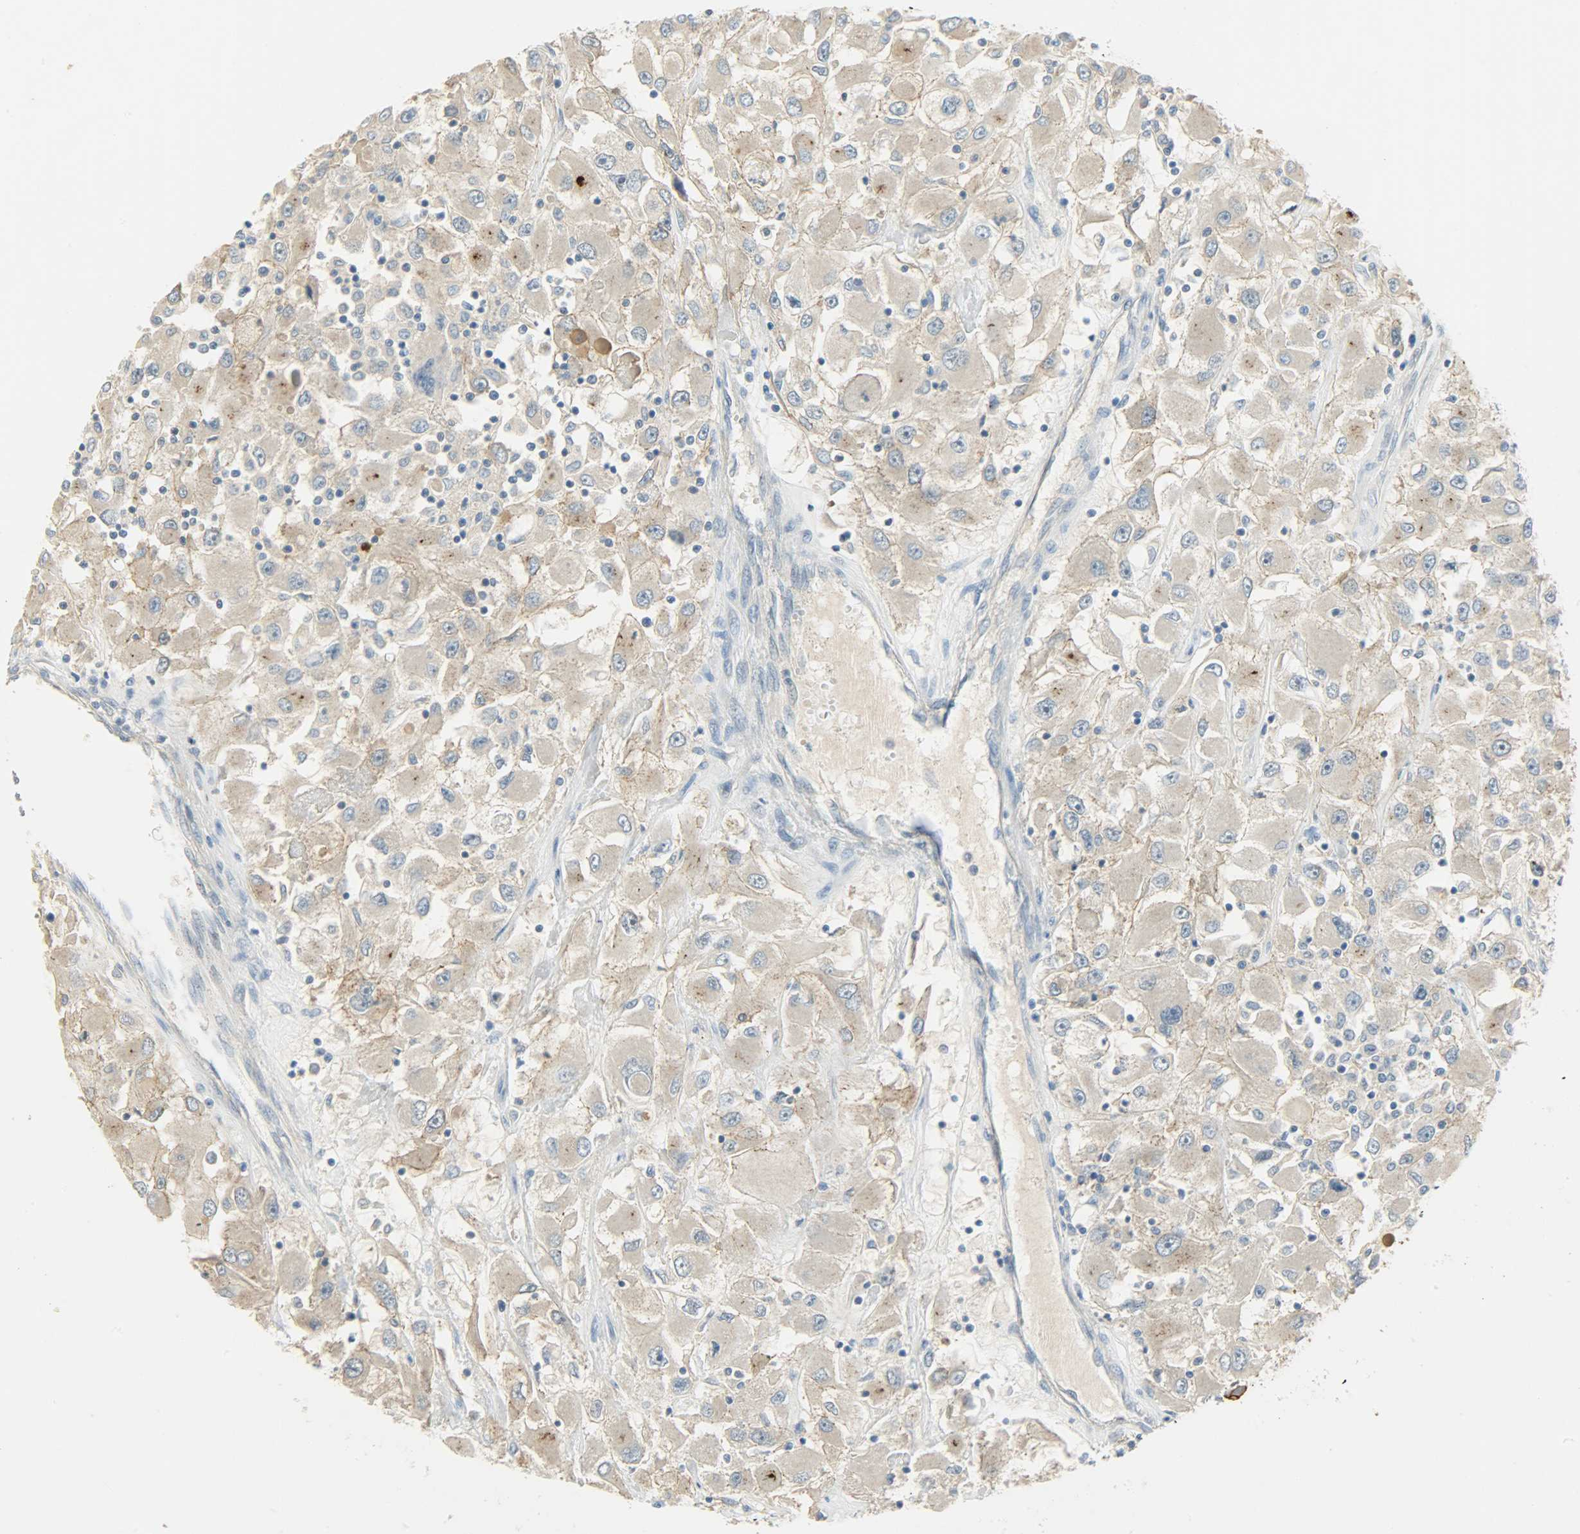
{"staining": {"intensity": "moderate", "quantity": ">75%", "location": "cytoplasmic/membranous"}, "tissue": "renal cancer", "cell_type": "Tumor cells", "image_type": "cancer", "snomed": [{"axis": "morphology", "description": "Adenocarcinoma, NOS"}, {"axis": "topography", "description": "Kidney"}], "caption": "DAB (3,3'-diaminobenzidine) immunohistochemical staining of renal cancer (adenocarcinoma) shows moderate cytoplasmic/membranous protein positivity in about >75% of tumor cells.", "gene": "DSG2", "patient": {"sex": "female", "age": 52}}